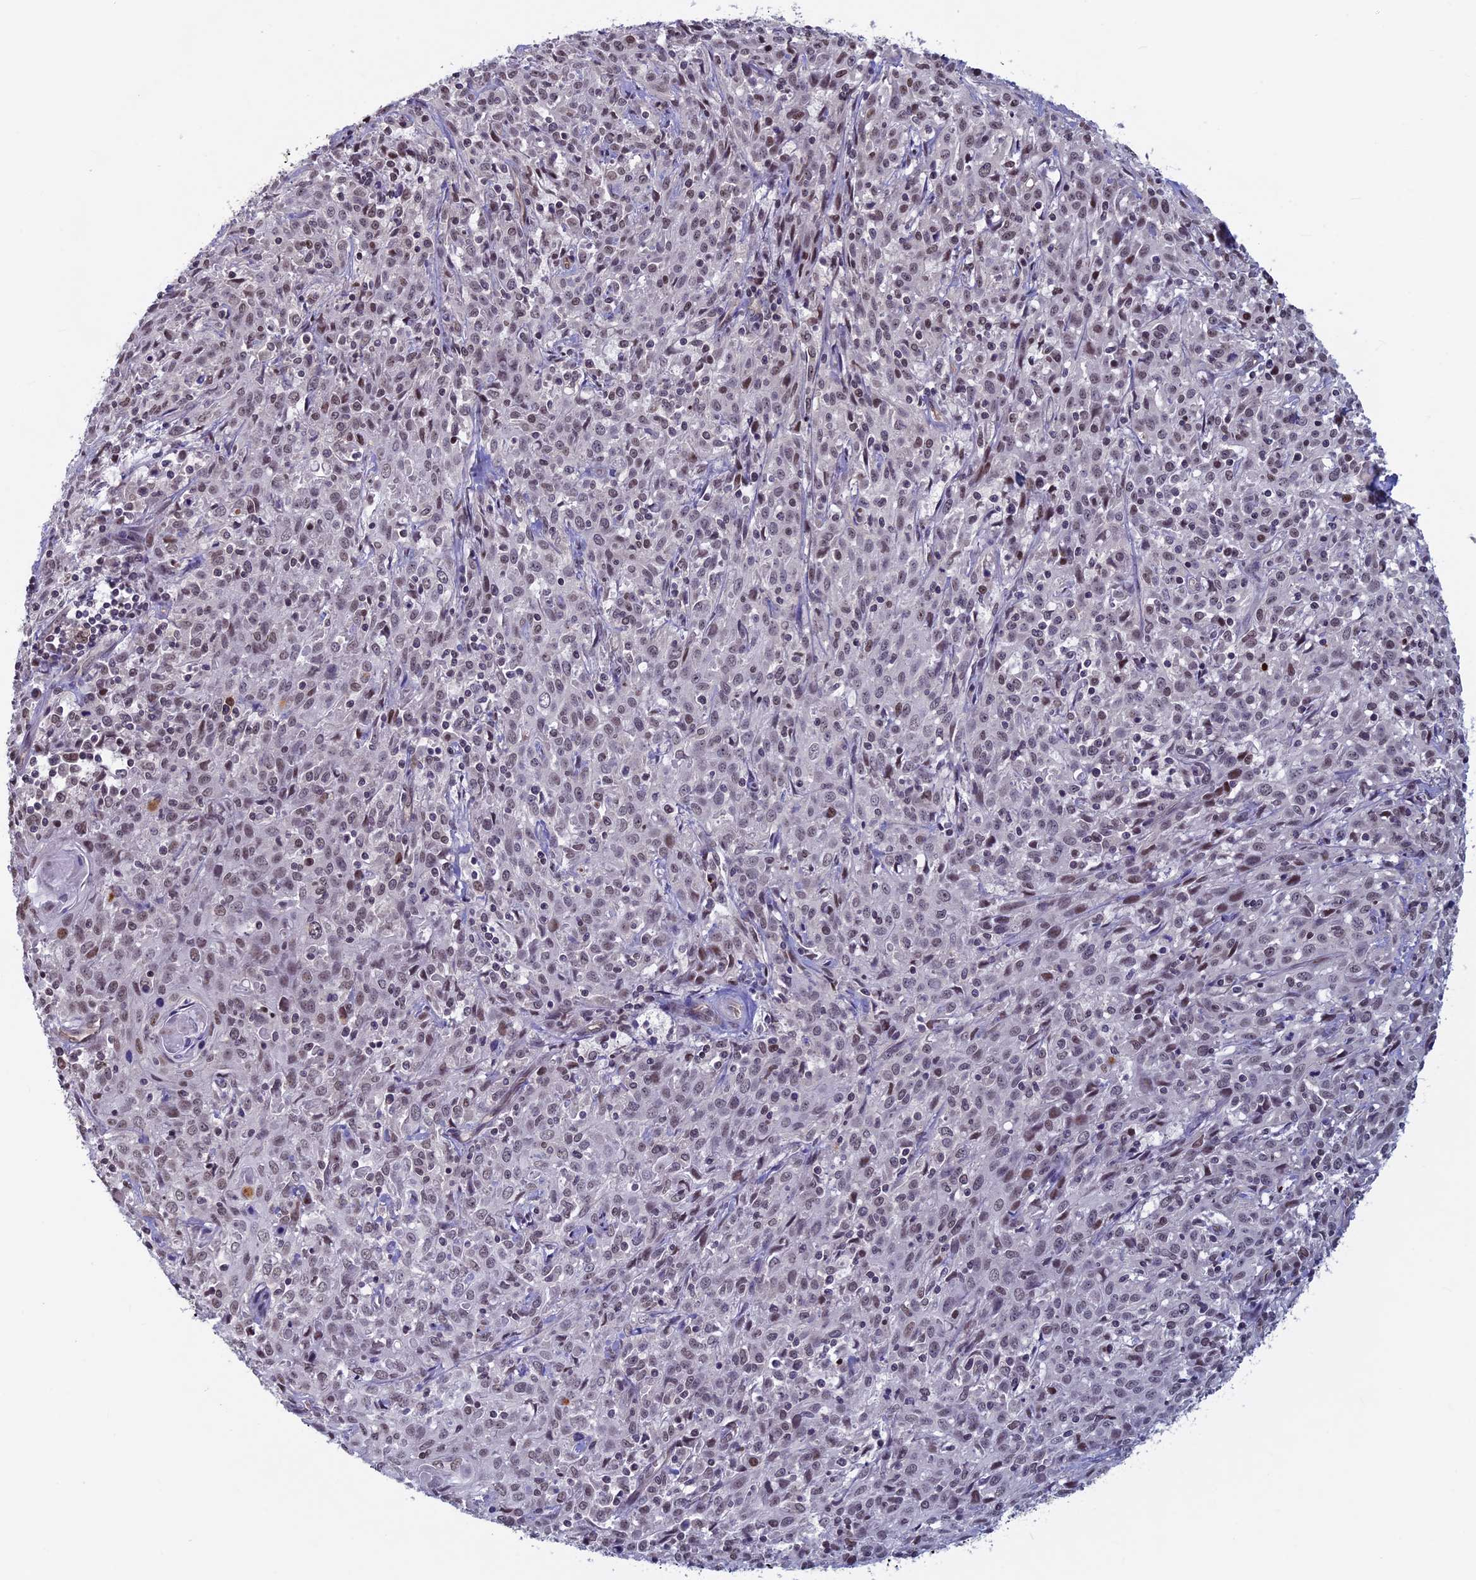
{"staining": {"intensity": "moderate", "quantity": "25%-75%", "location": "nuclear"}, "tissue": "cervical cancer", "cell_type": "Tumor cells", "image_type": "cancer", "snomed": [{"axis": "morphology", "description": "Squamous cell carcinoma, NOS"}, {"axis": "topography", "description": "Cervix"}], "caption": "Brown immunohistochemical staining in human cervical squamous cell carcinoma shows moderate nuclear staining in about 25%-75% of tumor cells.", "gene": "SPIRE1", "patient": {"sex": "female", "age": 57}}